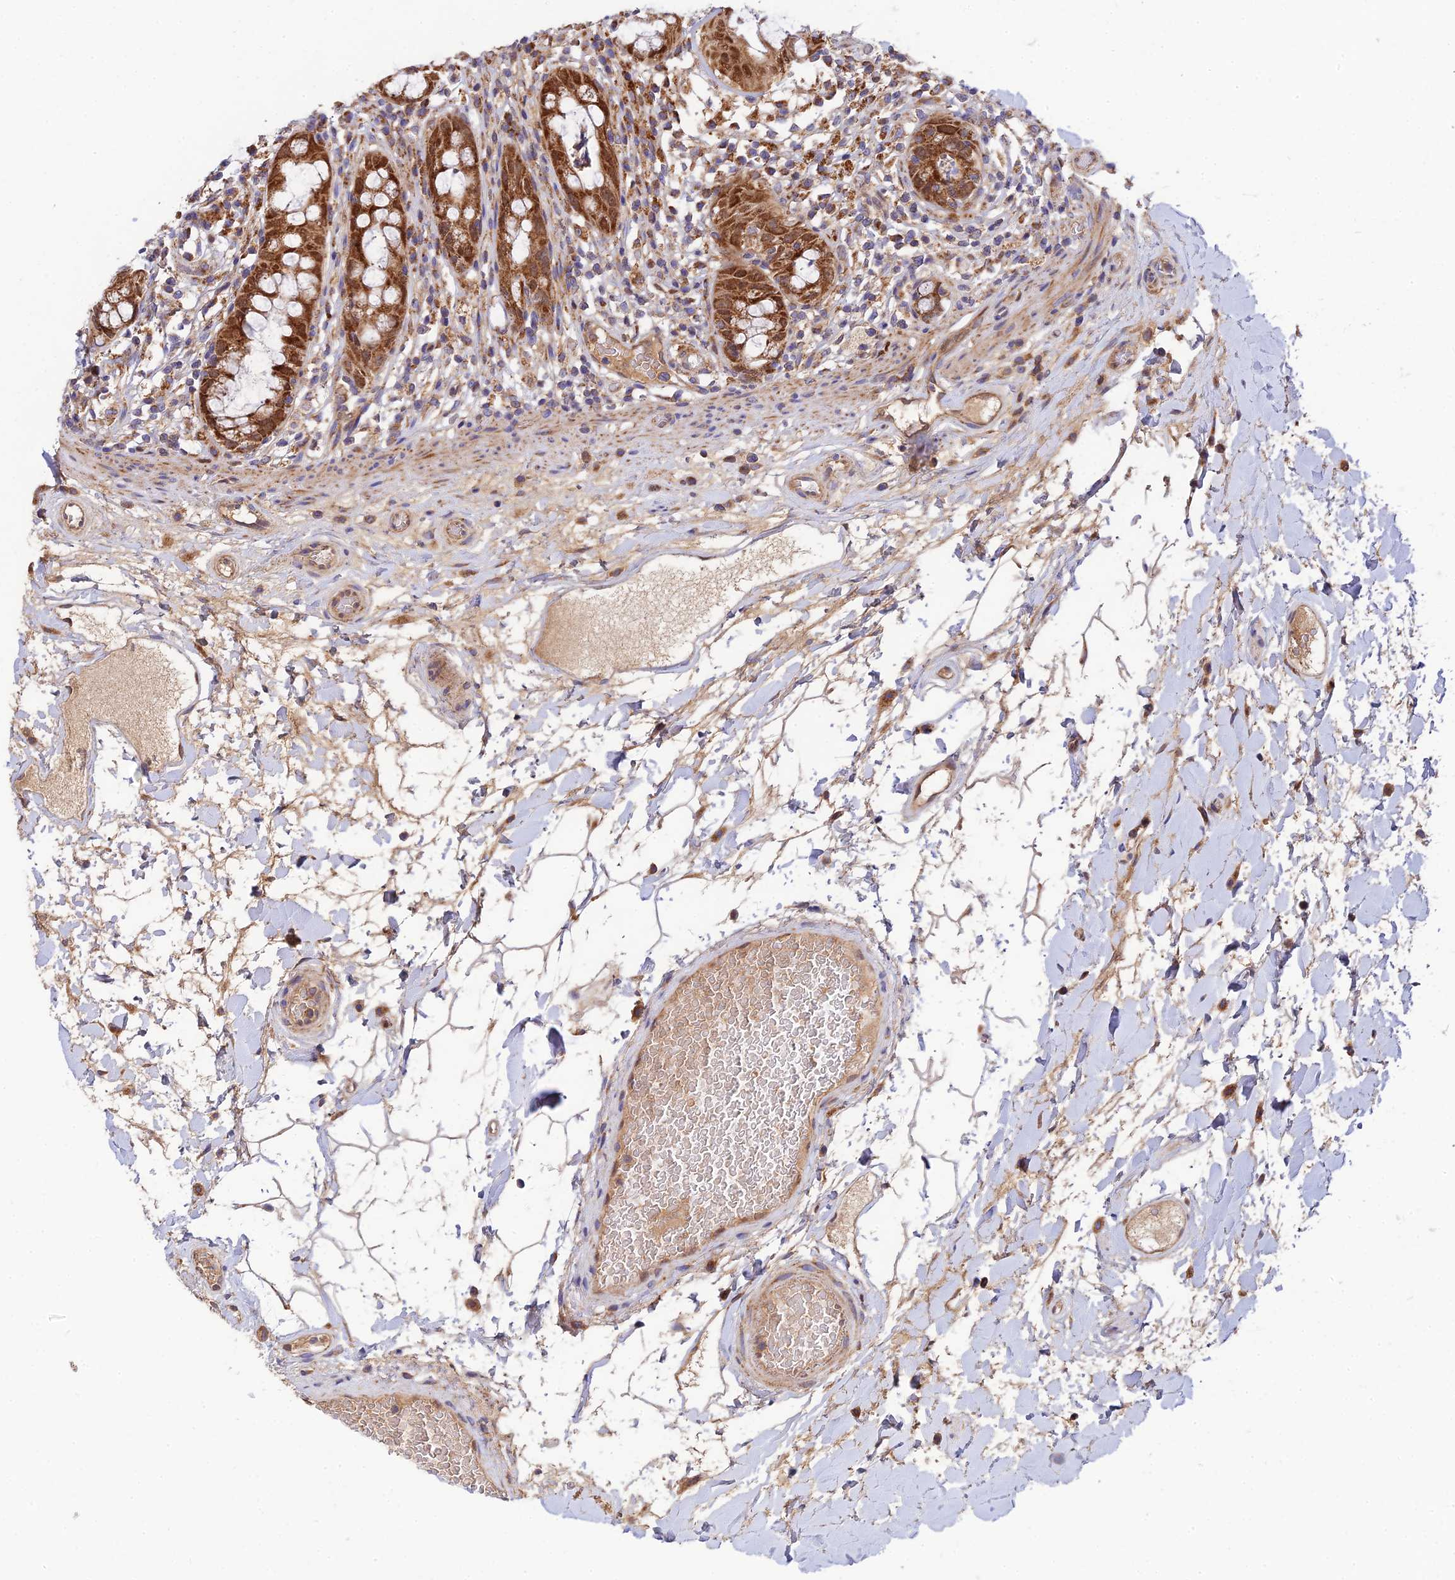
{"staining": {"intensity": "strong", "quantity": ">75%", "location": "cytoplasmic/membranous,nuclear"}, "tissue": "rectum", "cell_type": "Glandular cells", "image_type": "normal", "snomed": [{"axis": "morphology", "description": "Normal tissue, NOS"}, {"axis": "topography", "description": "Rectum"}], "caption": "Glandular cells reveal strong cytoplasmic/membranous,nuclear staining in about >75% of cells in benign rectum. The protein is stained brown, and the nuclei are stained in blue (DAB (3,3'-diaminobenzidine) IHC with brightfield microscopy, high magnification).", "gene": "PODNL1", "patient": {"sex": "female", "age": 57}}